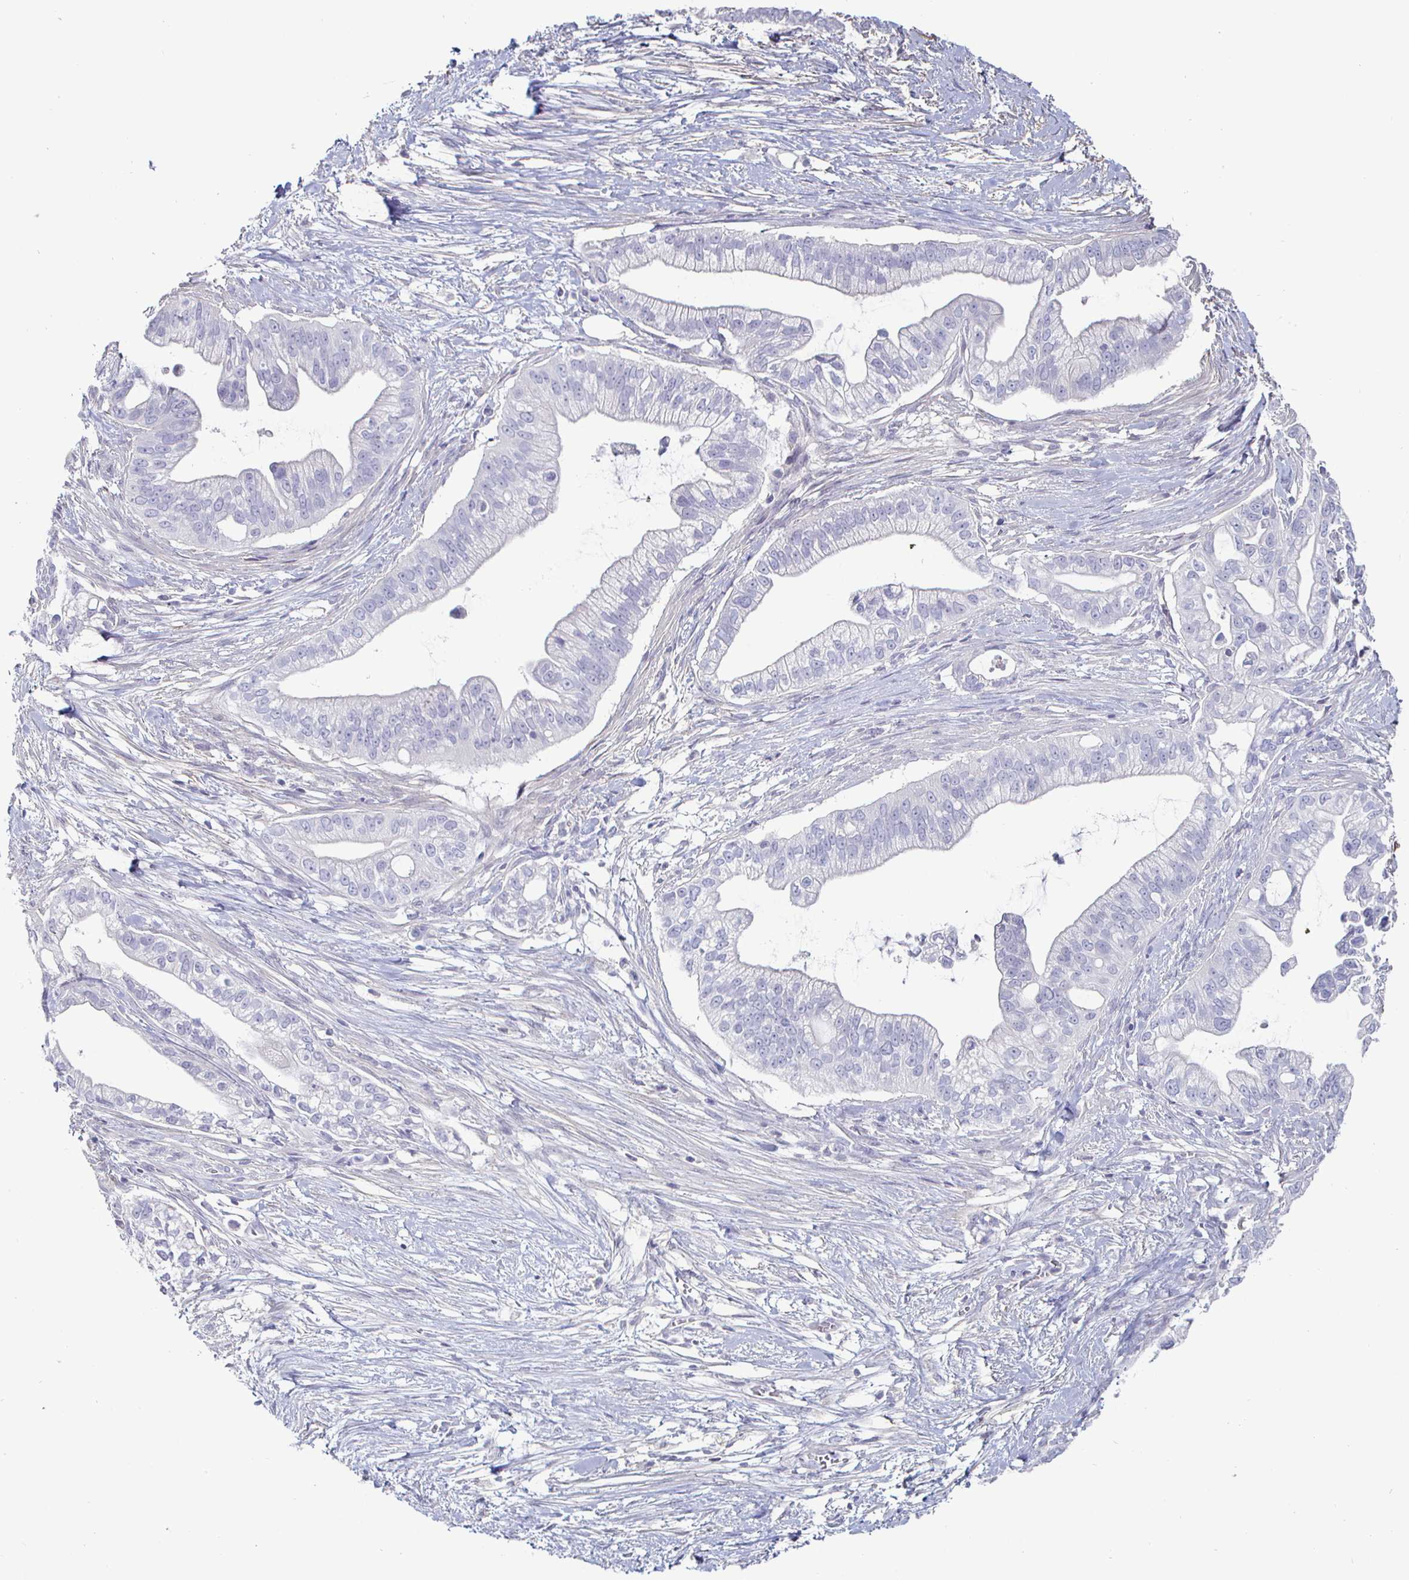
{"staining": {"intensity": "negative", "quantity": "none", "location": "none"}, "tissue": "pancreatic cancer", "cell_type": "Tumor cells", "image_type": "cancer", "snomed": [{"axis": "morphology", "description": "Adenocarcinoma, NOS"}, {"axis": "topography", "description": "Pancreas"}], "caption": "An IHC micrograph of pancreatic cancer is shown. There is no staining in tumor cells of pancreatic cancer.", "gene": "ENPP1", "patient": {"sex": "male", "age": 70}}